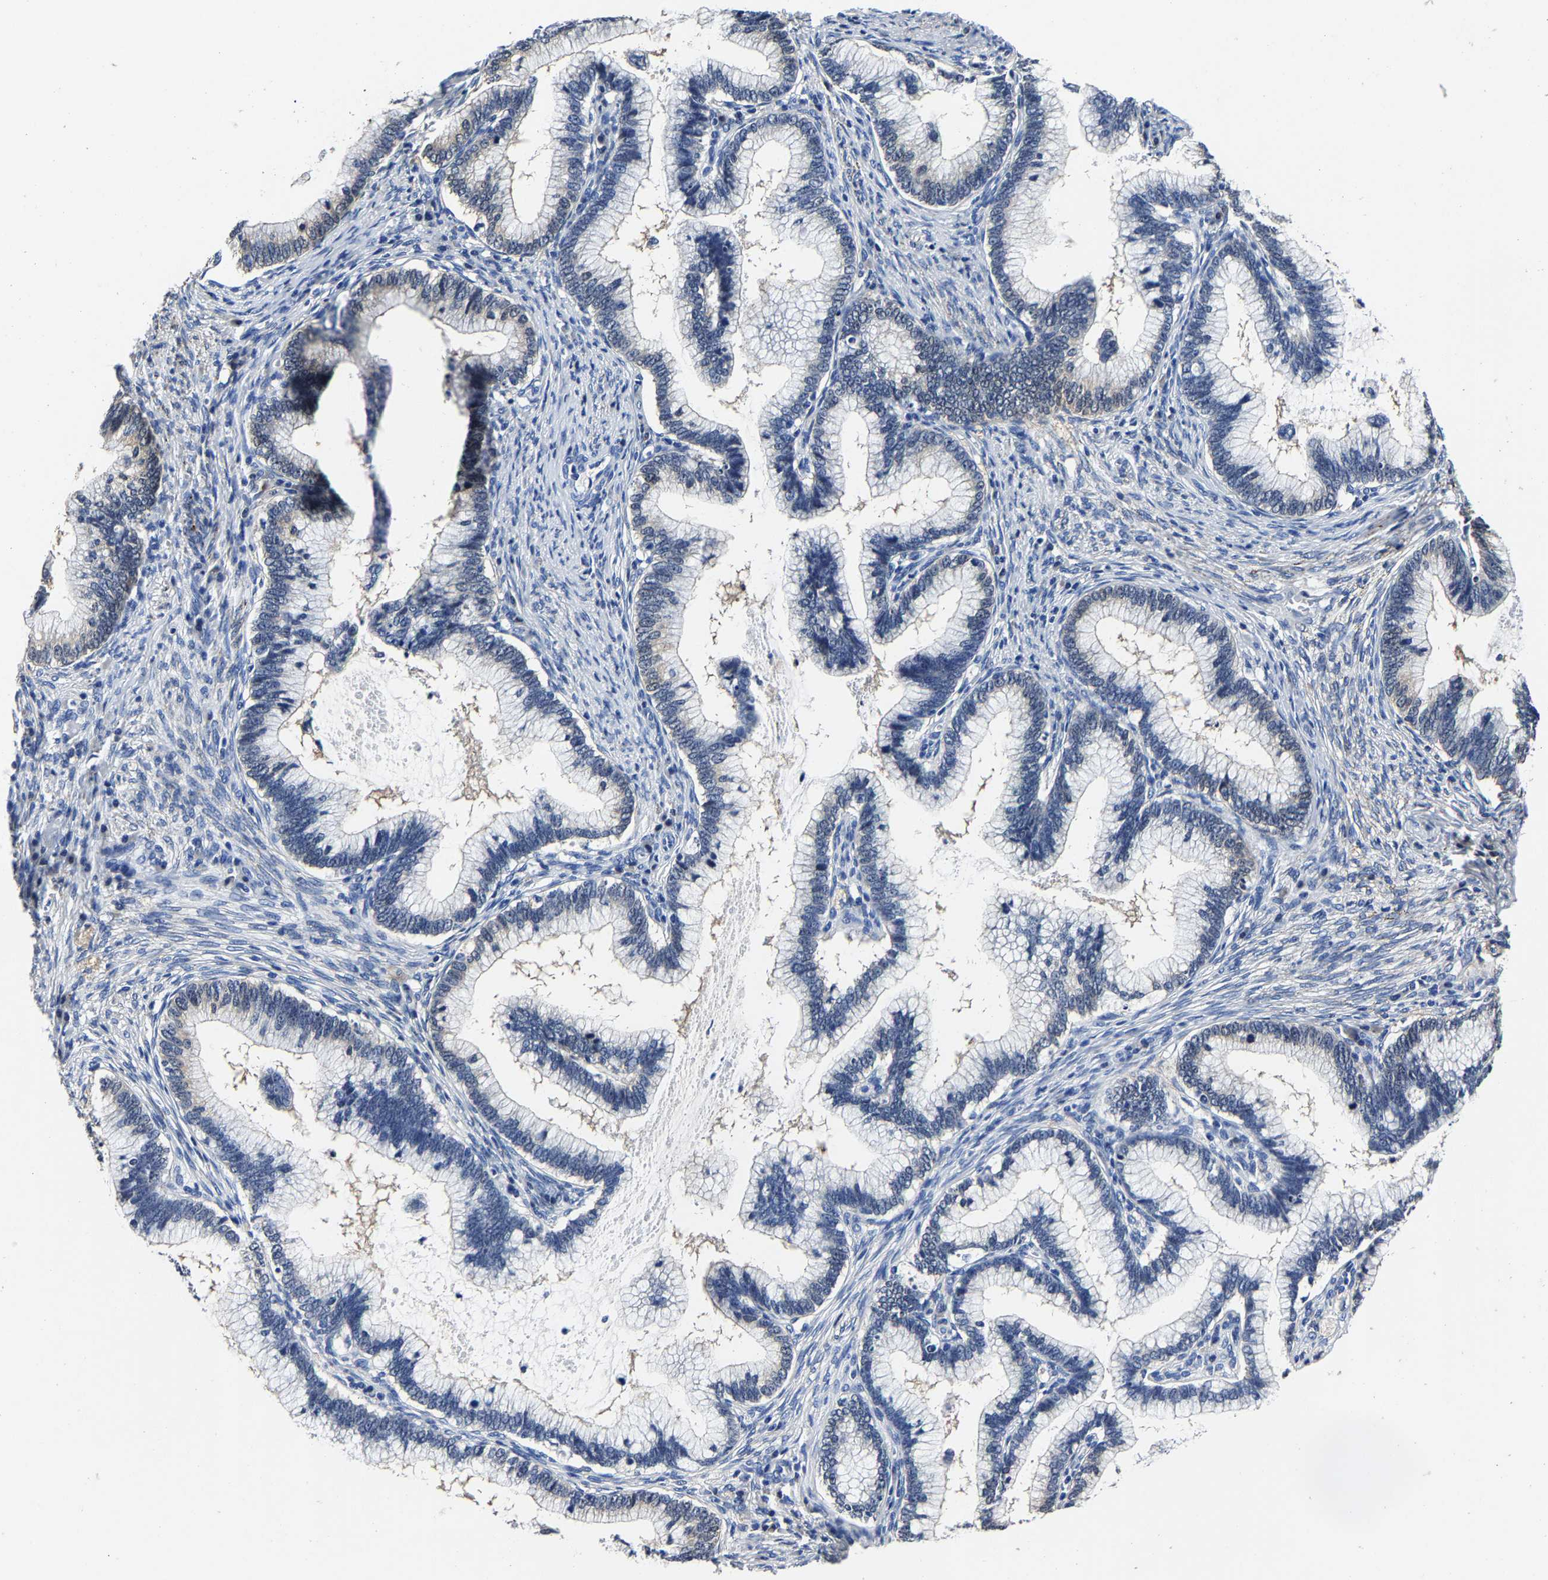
{"staining": {"intensity": "weak", "quantity": "<25%", "location": "cytoplasmic/membranous"}, "tissue": "cervical cancer", "cell_type": "Tumor cells", "image_type": "cancer", "snomed": [{"axis": "morphology", "description": "Adenocarcinoma, NOS"}, {"axis": "topography", "description": "Cervix"}], "caption": "High power microscopy histopathology image of an immunohistochemistry (IHC) micrograph of cervical cancer, revealing no significant staining in tumor cells. (Immunohistochemistry (ihc), brightfield microscopy, high magnification).", "gene": "PSPH", "patient": {"sex": "female", "age": 36}}